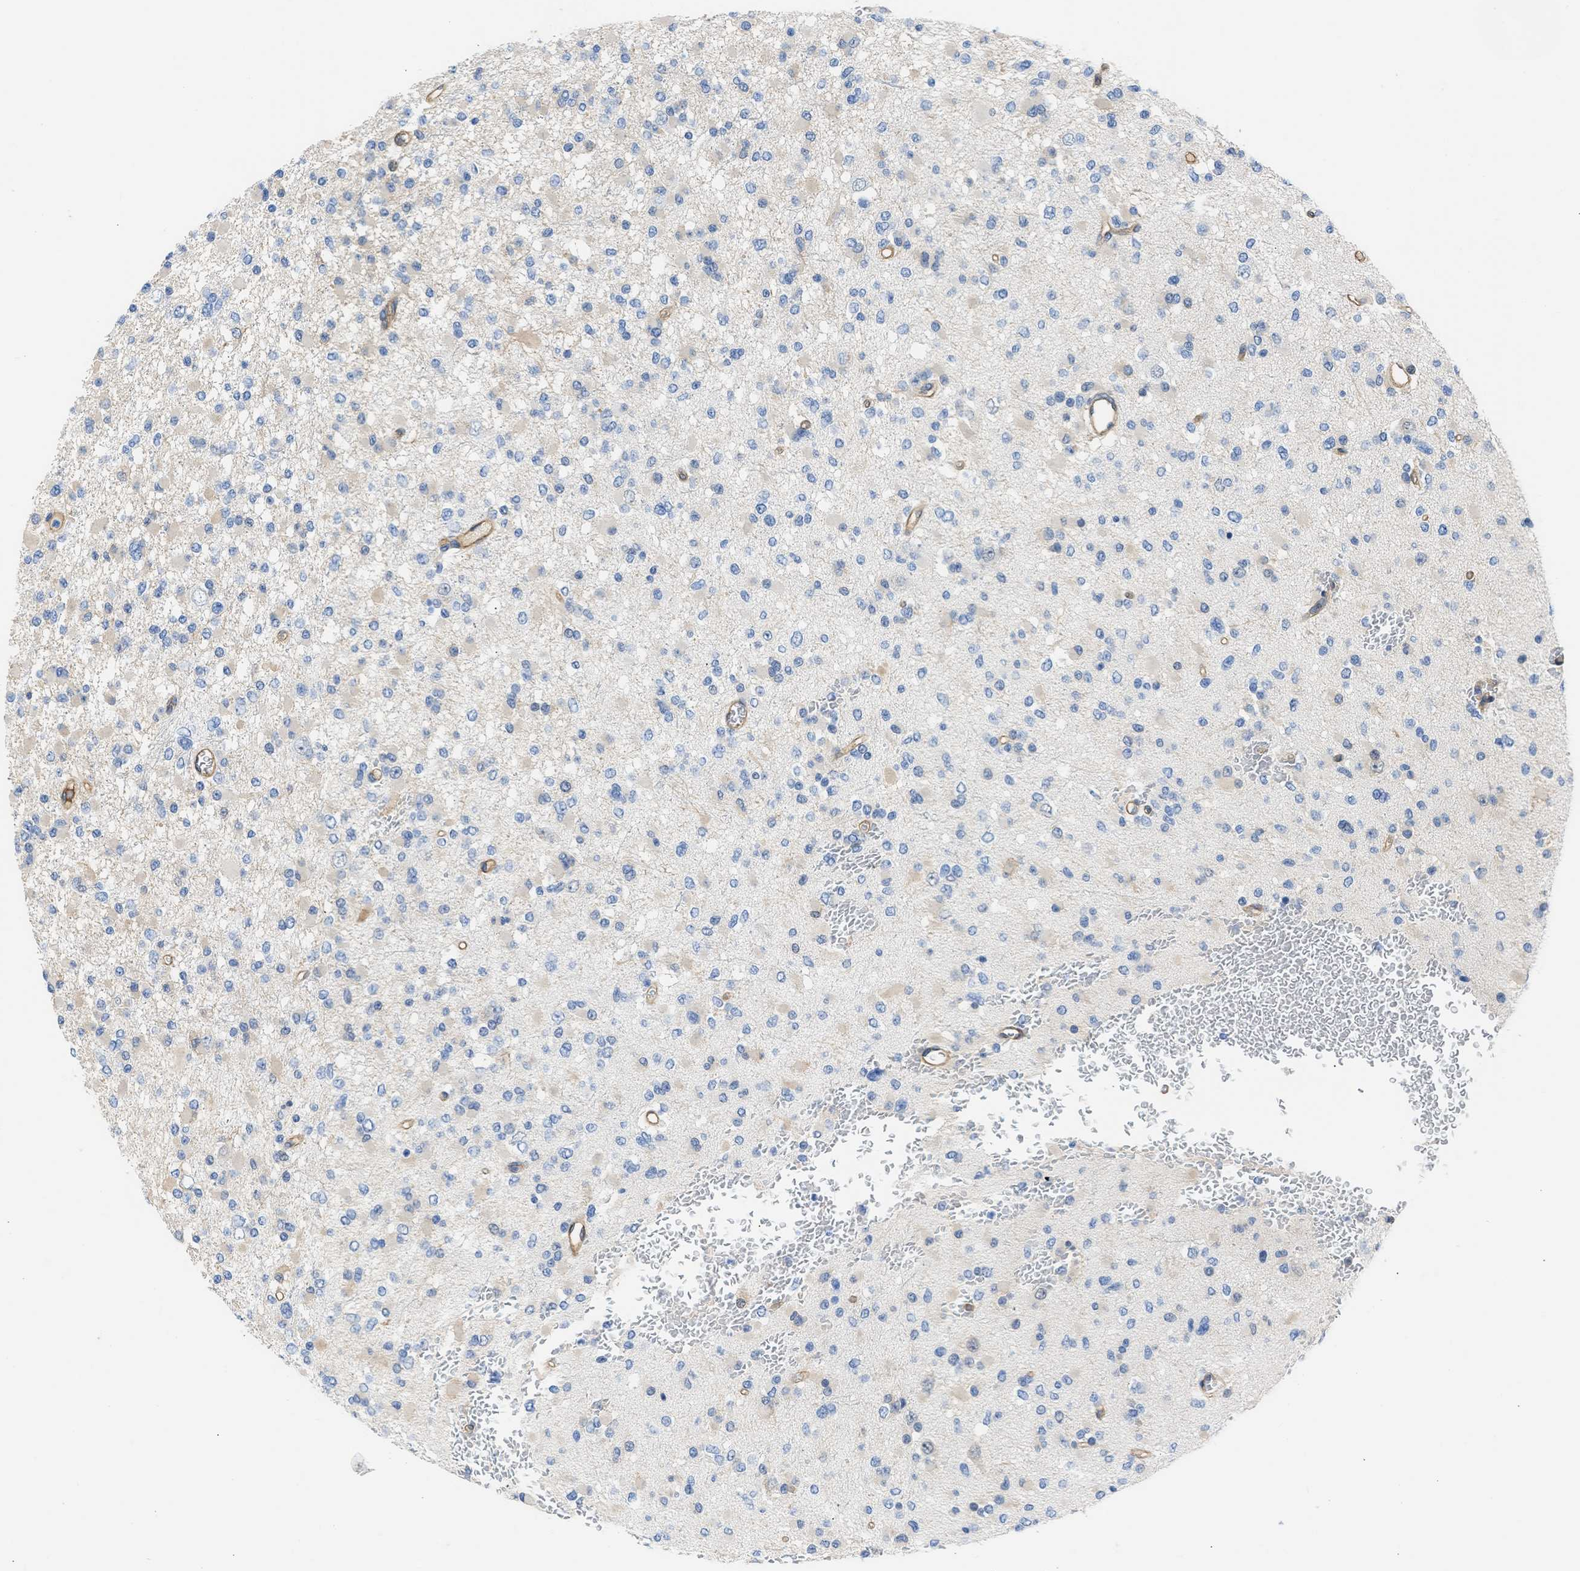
{"staining": {"intensity": "weak", "quantity": "<25%", "location": "cytoplasmic/membranous"}, "tissue": "glioma", "cell_type": "Tumor cells", "image_type": "cancer", "snomed": [{"axis": "morphology", "description": "Glioma, malignant, Low grade"}, {"axis": "topography", "description": "Brain"}], "caption": "IHC of low-grade glioma (malignant) shows no expression in tumor cells. (DAB immunohistochemistry with hematoxylin counter stain).", "gene": "MAS1L", "patient": {"sex": "female", "age": 22}}